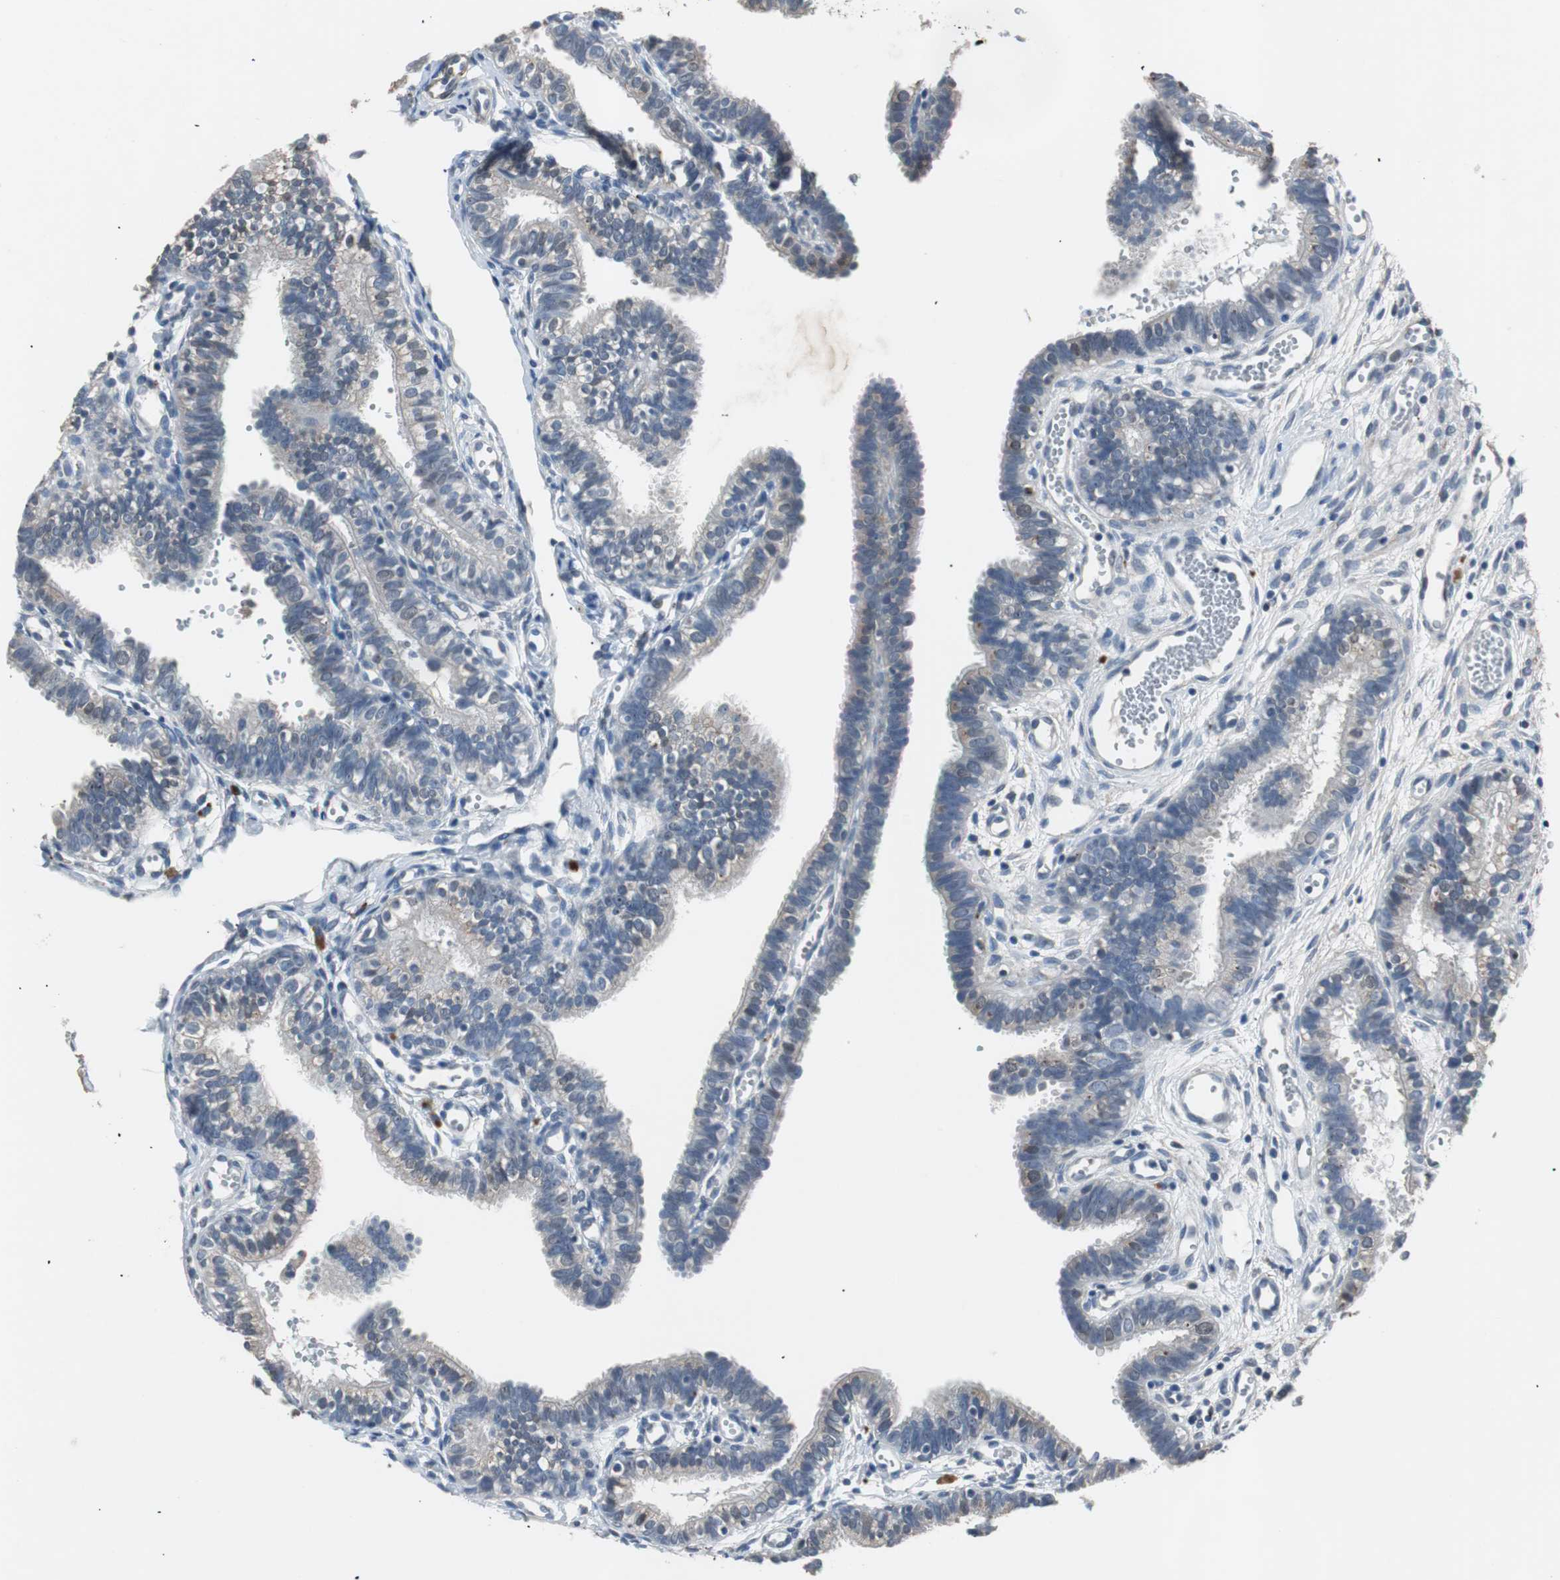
{"staining": {"intensity": "weak", "quantity": "25%-75%", "location": "cytoplasmic/membranous"}, "tissue": "fallopian tube", "cell_type": "Glandular cells", "image_type": "normal", "snomed": [{"axis": "morphology", "description": "Normal tissue, NOS"}, {"axis": "topography", "description": "Fallopian tube"}, {"axis": "topography", "description": "Placenta"}], "caption": "Protein expression analysis of benign human fallopian tube reveals weak cytoplasmic/membranous positivity in about 25%-75% of glandular cells.", "gene": "PCYT1B", "patient": {"sex": "female", "age": 34}}